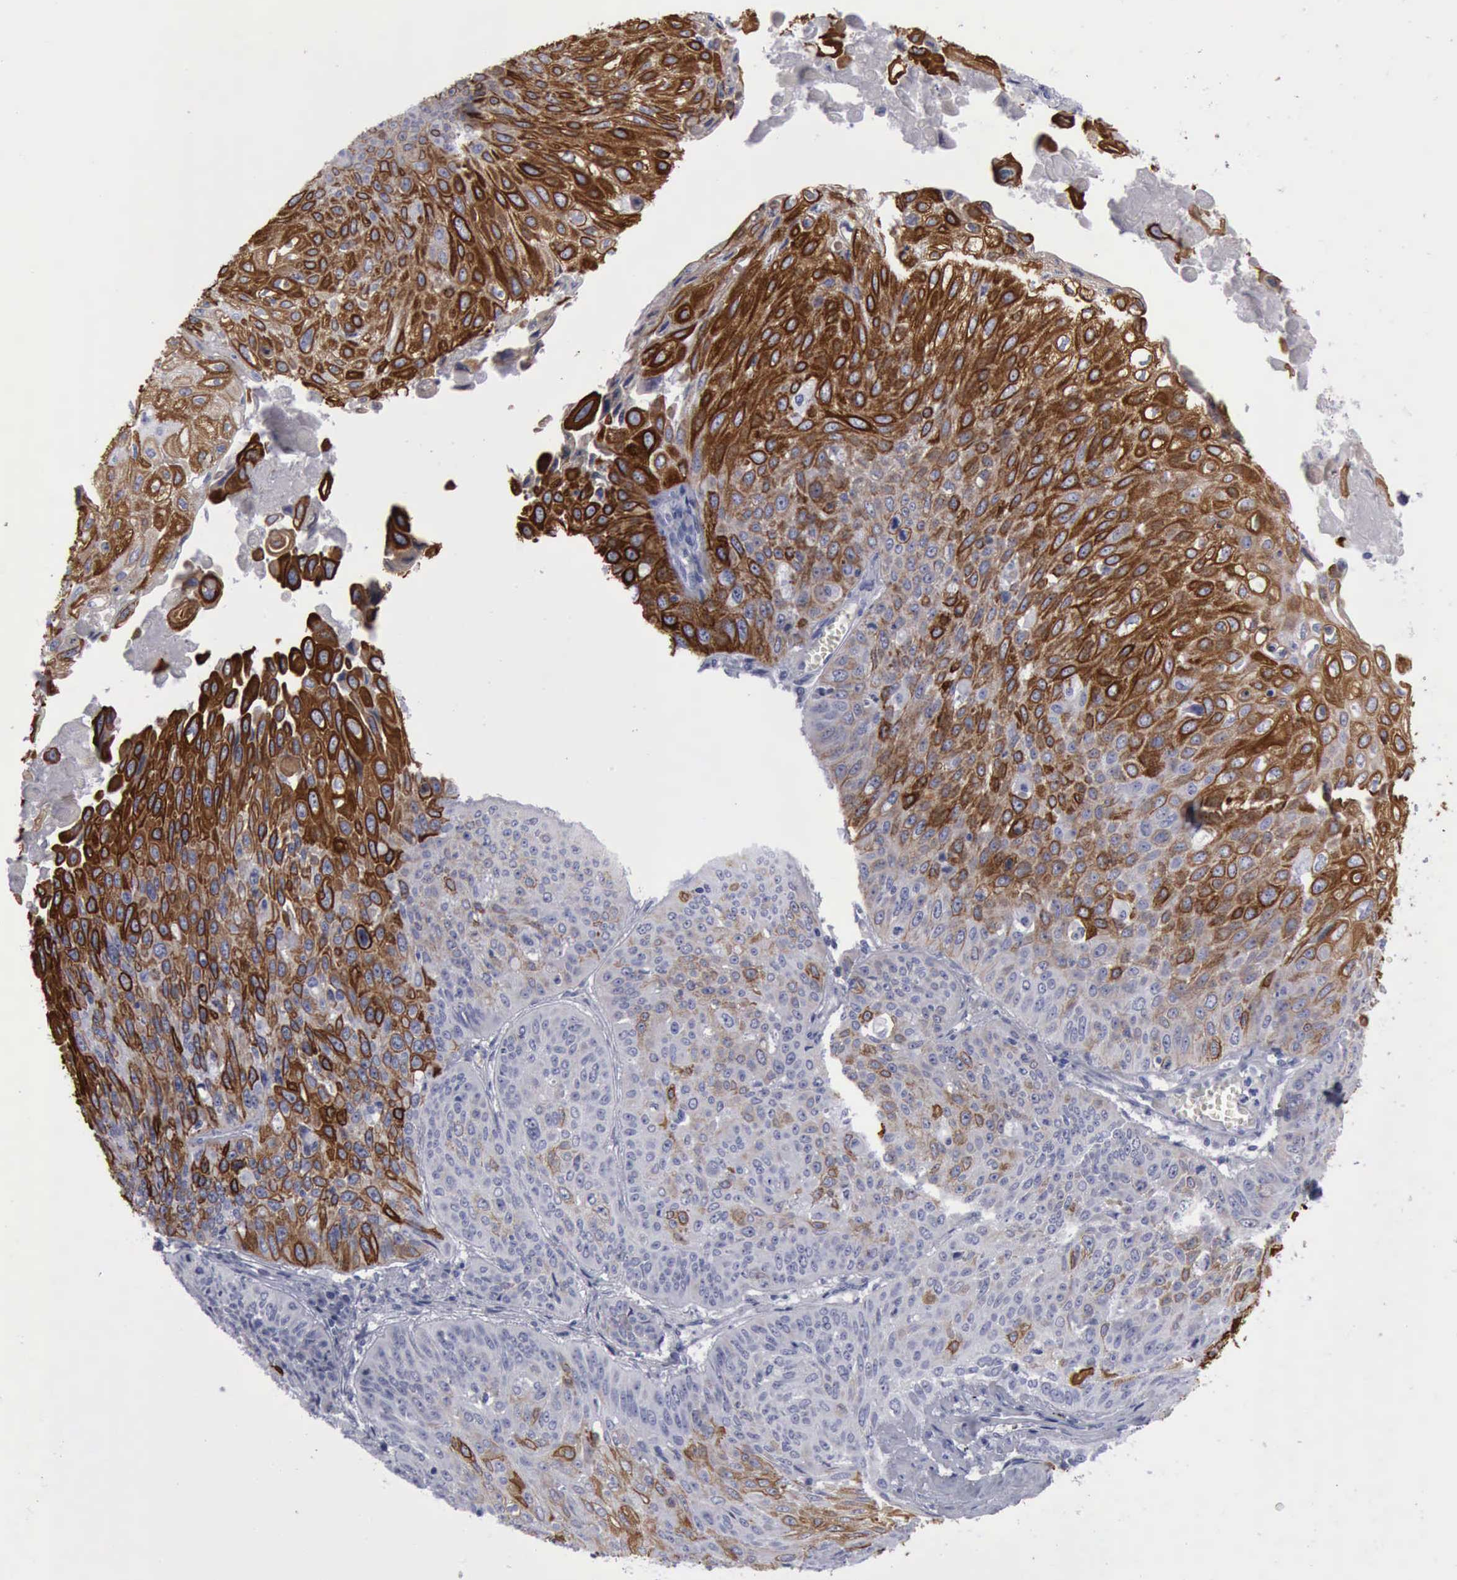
{"staining": {"intensity": "strong", "quantity": "25%-75%", "location": "cytoplasmic/membranous"}, "tissue": "lung cancer", "cell_type": "Tumor cells", "image_type": "cancer", "snomed": [{"axis": "morphology", "description": "Adenocarcinoma, NOS"}, {"axis": "topography", "description": "Lung"}], "caption": "Lung cancer (adenocarcinoma) stained with a brown dye reveals strong cytoplasmic/membranous positive staining in about 25%-75% of tumor cells.", "gene": "KRT13", "patient": {"sex": "male", "age": 60}}